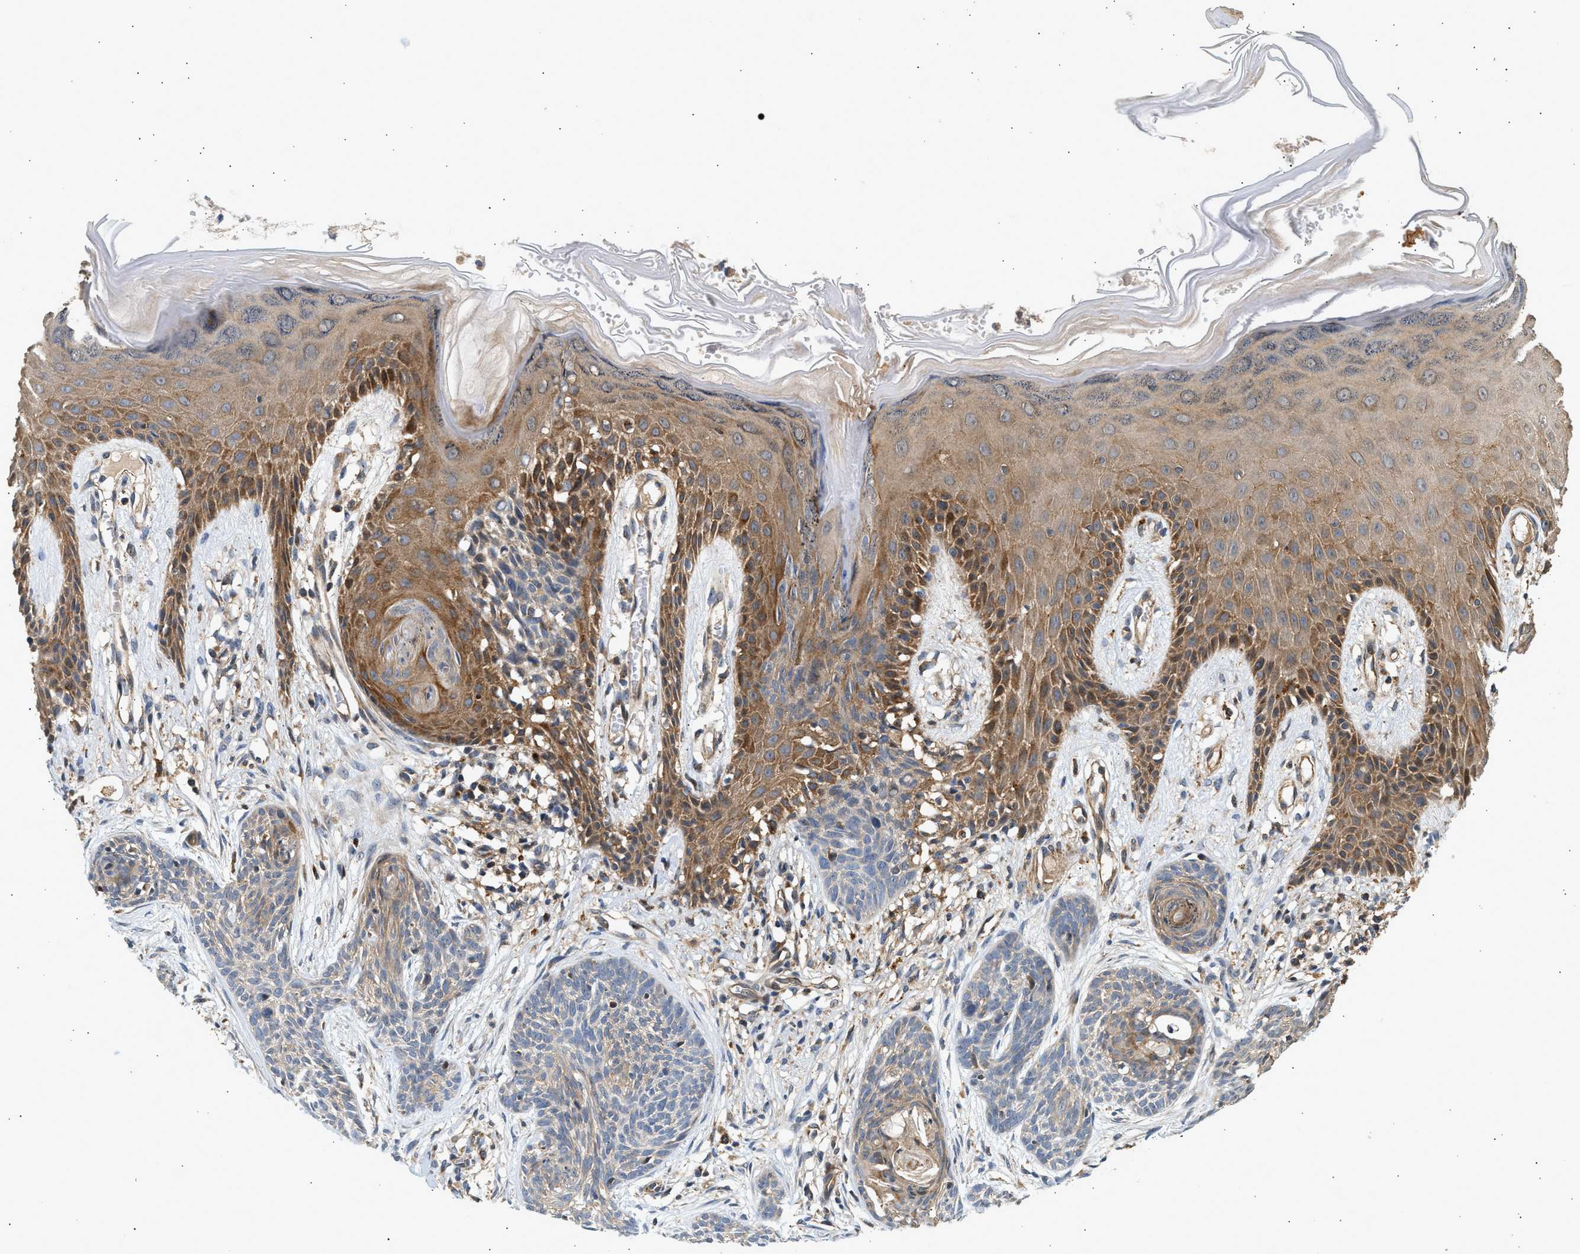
{"staining": {"intensity": "weak", "quantity": "25%-75%", "location": "cytoplasmic/membranous"}, "tissue": "skin cancer", "cell_type": "Tumor cells", "image_type": "cancer", "snomed": [{"axis": "morphology", "description": "Basal cell carcinoma"}, {"axis": "topography", "description": "Skin"}], "caption": "Weak cytoplasmic/membranous positivity is identified in about 25%-75% of tumor cells in basal cell carcinoma (skin).", "gene": "DUSP14", "patient": {"sex": "female", "age": 59}}